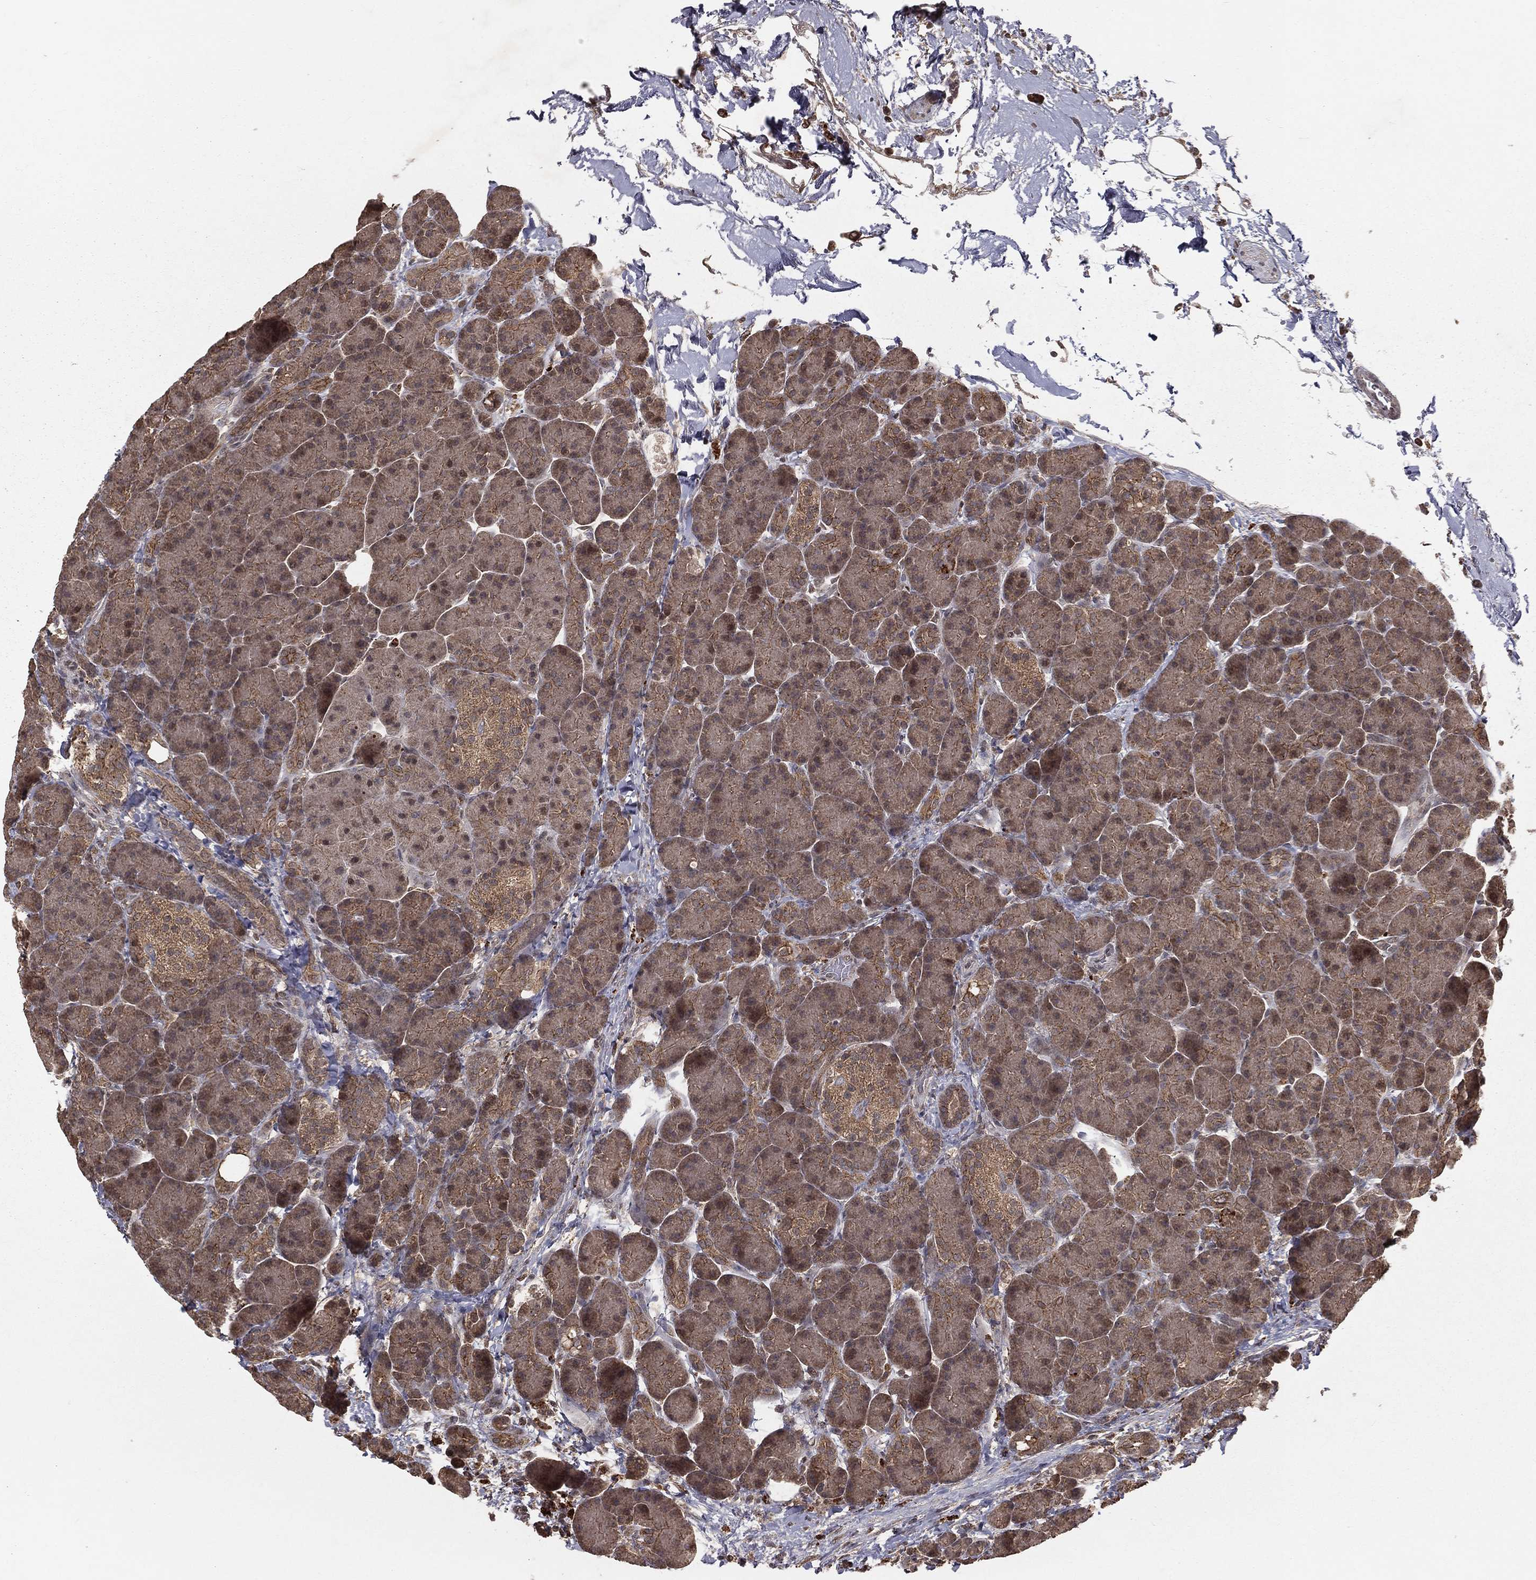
{"staining": {"intensity": "weak", "quantity": ">75%", "location": "cytoplasmic/membranous"}, "tissue": "pancreas", "cell_type": "Exocrine glandular cells", "image_type": "normal", "snomed": [{"axis": "morphology", "description": "Normal tissue, NOS"}, {"axis": "topography", "description": "Pancreas"}], "caption": "Immunohistochemical staining of normal human pancreas shows low levels of weak cytoplasmic/membranous positivity in about >75% of exocrine glandular cells.", "gene": "ZDHHC15", "patient": {"sex": "female", "age": 63}}